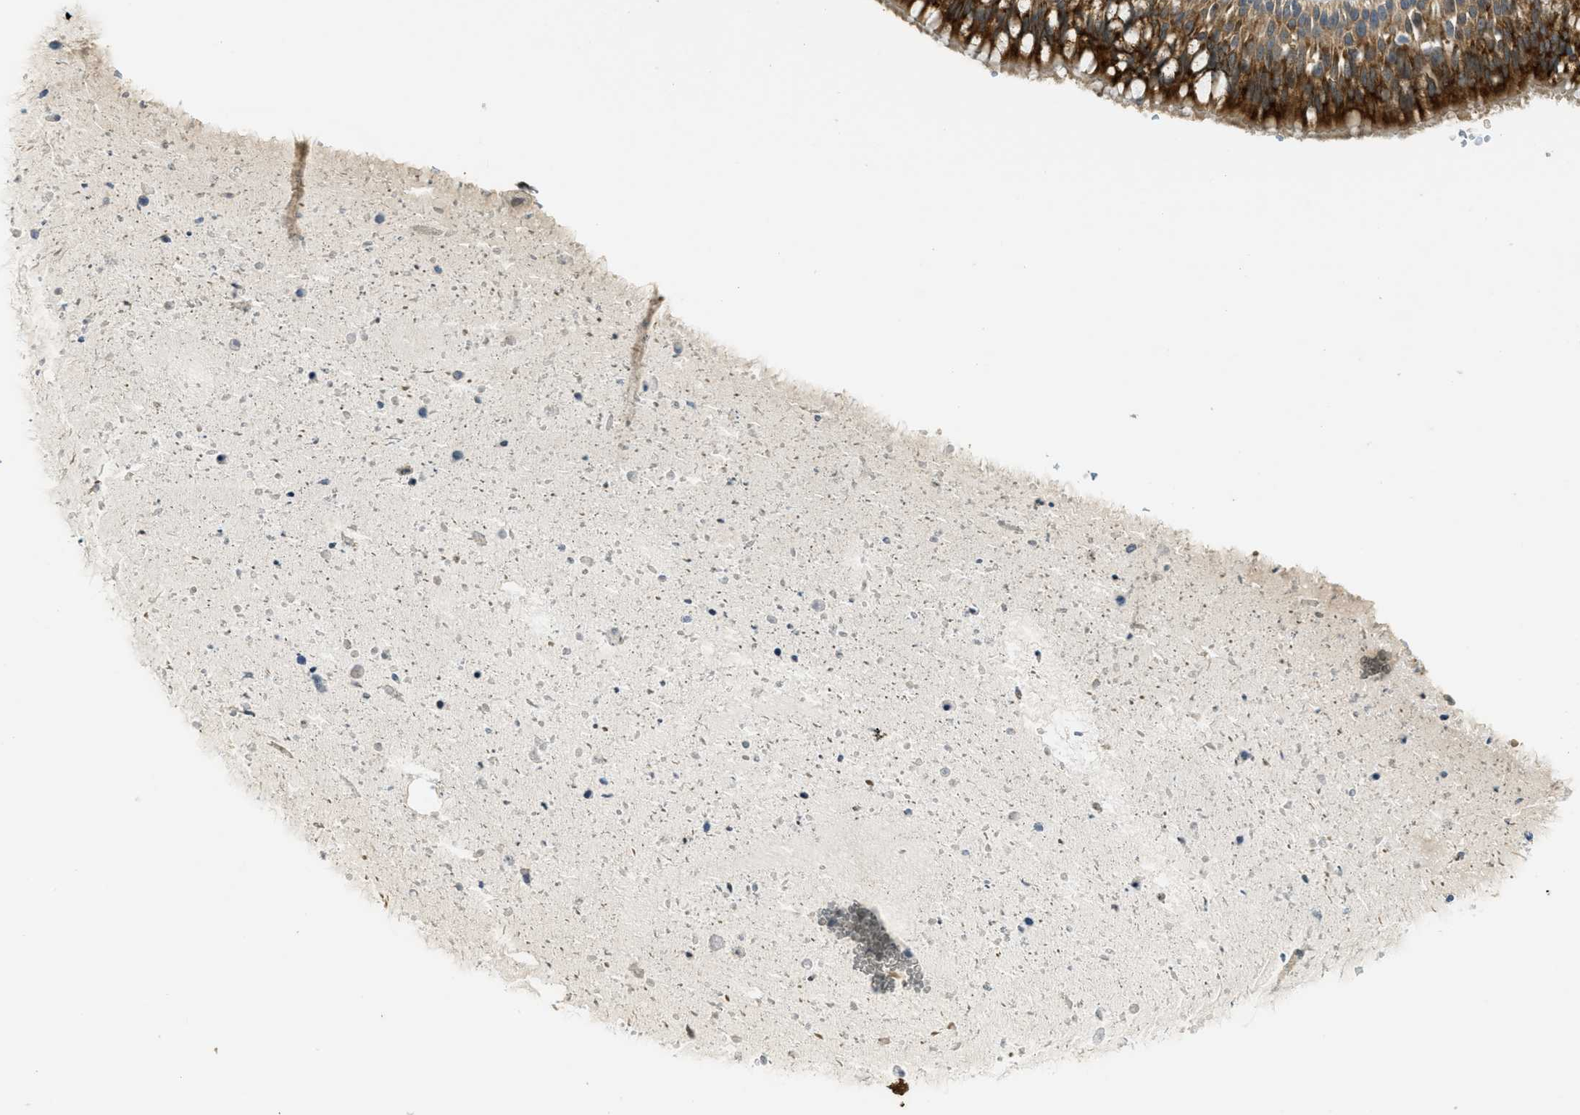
{"staining": {"intensity": "strong", "quantity": ">75%", "location": "cytoplasmic/membranous"}, "tissue": "bronchus", "cell_type": "Respiratory epithelial cells", "image_type": "normal", "snomed": [{"axis": "morphology", "description": "Normal tissue, NOS"}, {"axis": "morphology", "description": "Adenocarcinoma, NOS"}, {"axis": "morphology", "description": "Adenocarcinoma, metastatic, NOS"}, {"axis": "topography", "description": "Lymph node"}, {"axis": "topography", "description": "Bronchus"}, {"axis": "topography", "description": "Lung"}], "caption": "Protein positivity by IHC shows strong cytoplasmic/membranous expression in approximately >75% of respiratory epithelial cells in unremarkable bronchus. (brown staining indicates protein expression, while blue staining denotes nuclei).", "gene": "IGF2BP2", "patient": {"sex": "female", "age": 54}}